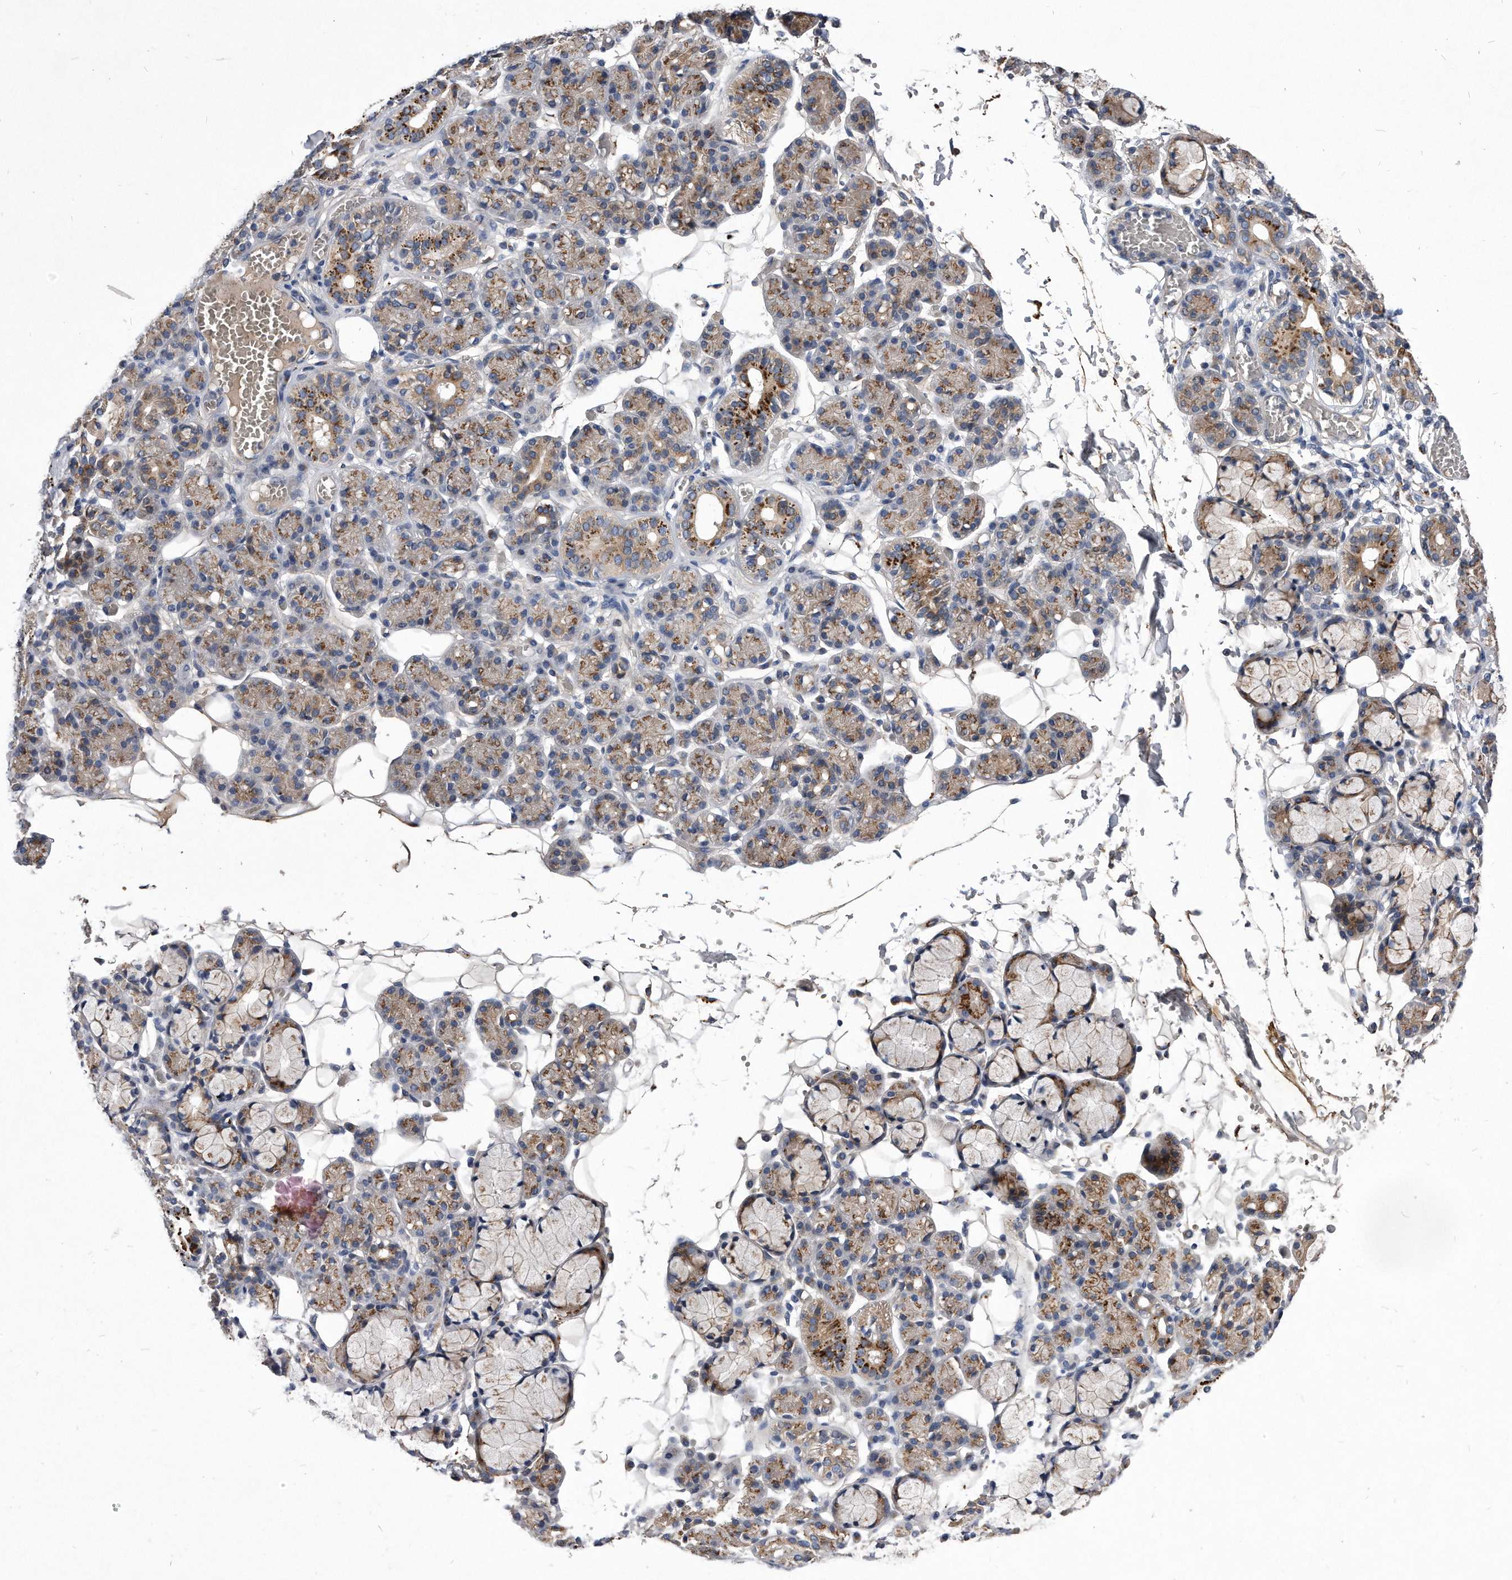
{"staining": {"intensity": "moderate", "quantity": ">75%", "location": "cytoplasmic/membranous"}, "tissue": "salivary gland", "cell_type": "Glandular cells", "image_type": "normal", "snomed": [{"axis": "morphology", "description": "Normal tissue, NOS"}, {"axis": "topography", "description": "Salivary gland"}], "caption": "A micrograph of salivary gland stained for a protein exhibits moderate cytoplasmic/membranous brown staining in glandular cells. The staining was performed using DAB (3,3'-diaminobenzidine) to visualize the protein expression in brown, while the nuclei were stained in blue with hematoxylin (Magnification: 20x).", "gene": "MGAT4A", "patient": {"sex": "male", "age": 63}}